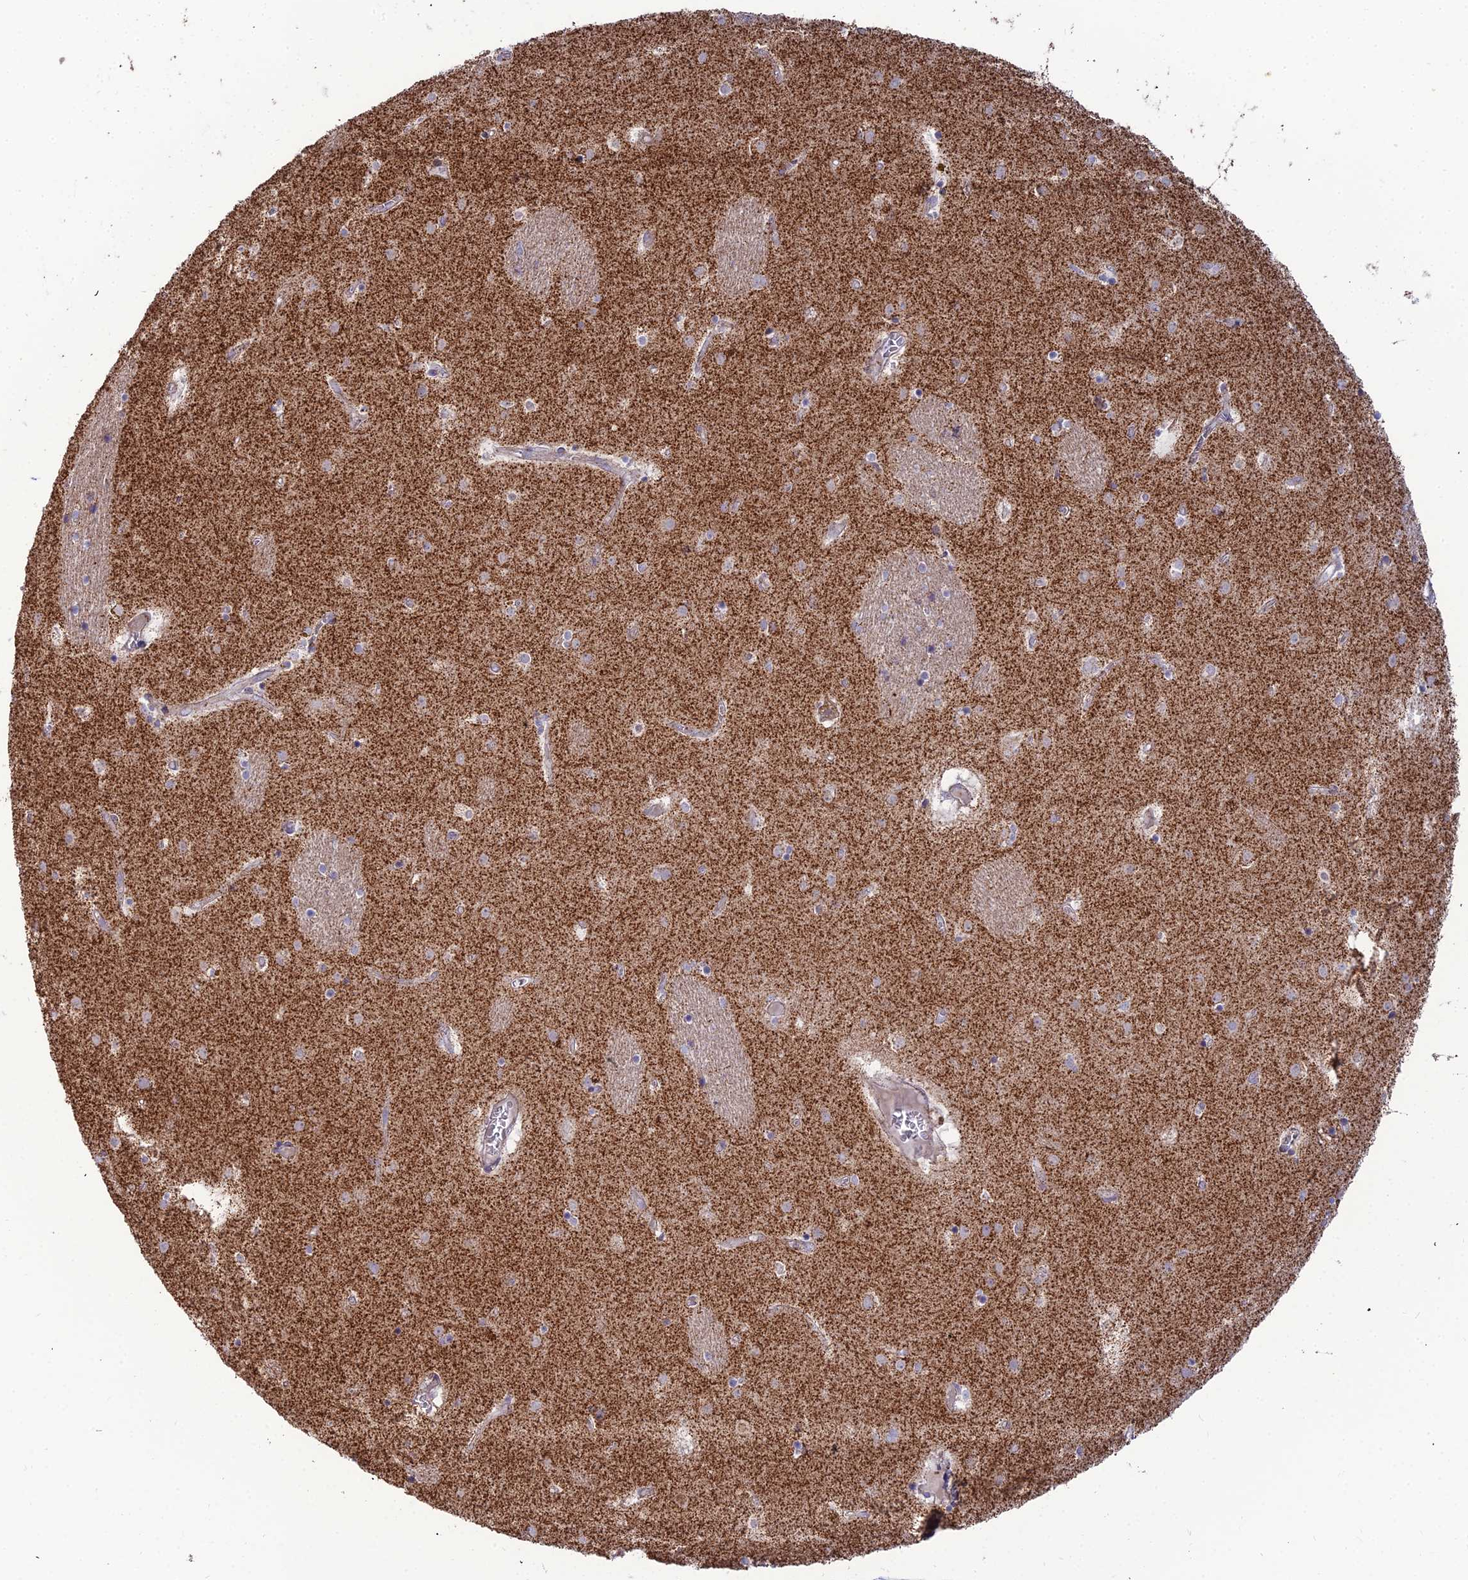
{"staining": {"intensity": "moderate", "quantity": "25%-75%", "location": "cytoplasmic/membranous"}, "tissue": "caudate", "cell_type": "Glial cells", "image_type": "normal", "snomed": [{"axis": "morphology", "description": "Normal tissue, NOS"}, {"axis": "topography", "description": "Lateral ventricle wall"}], "caption": "A high-resolution histopathology image shows IHC staining of unremarkable caudate, which reveals moderate cytoplasmic/membranous positivity in approximately 25%-75% of glial cells.", "gene": "SLC35F4", "patient": {"sex": "male", "age": 70}}